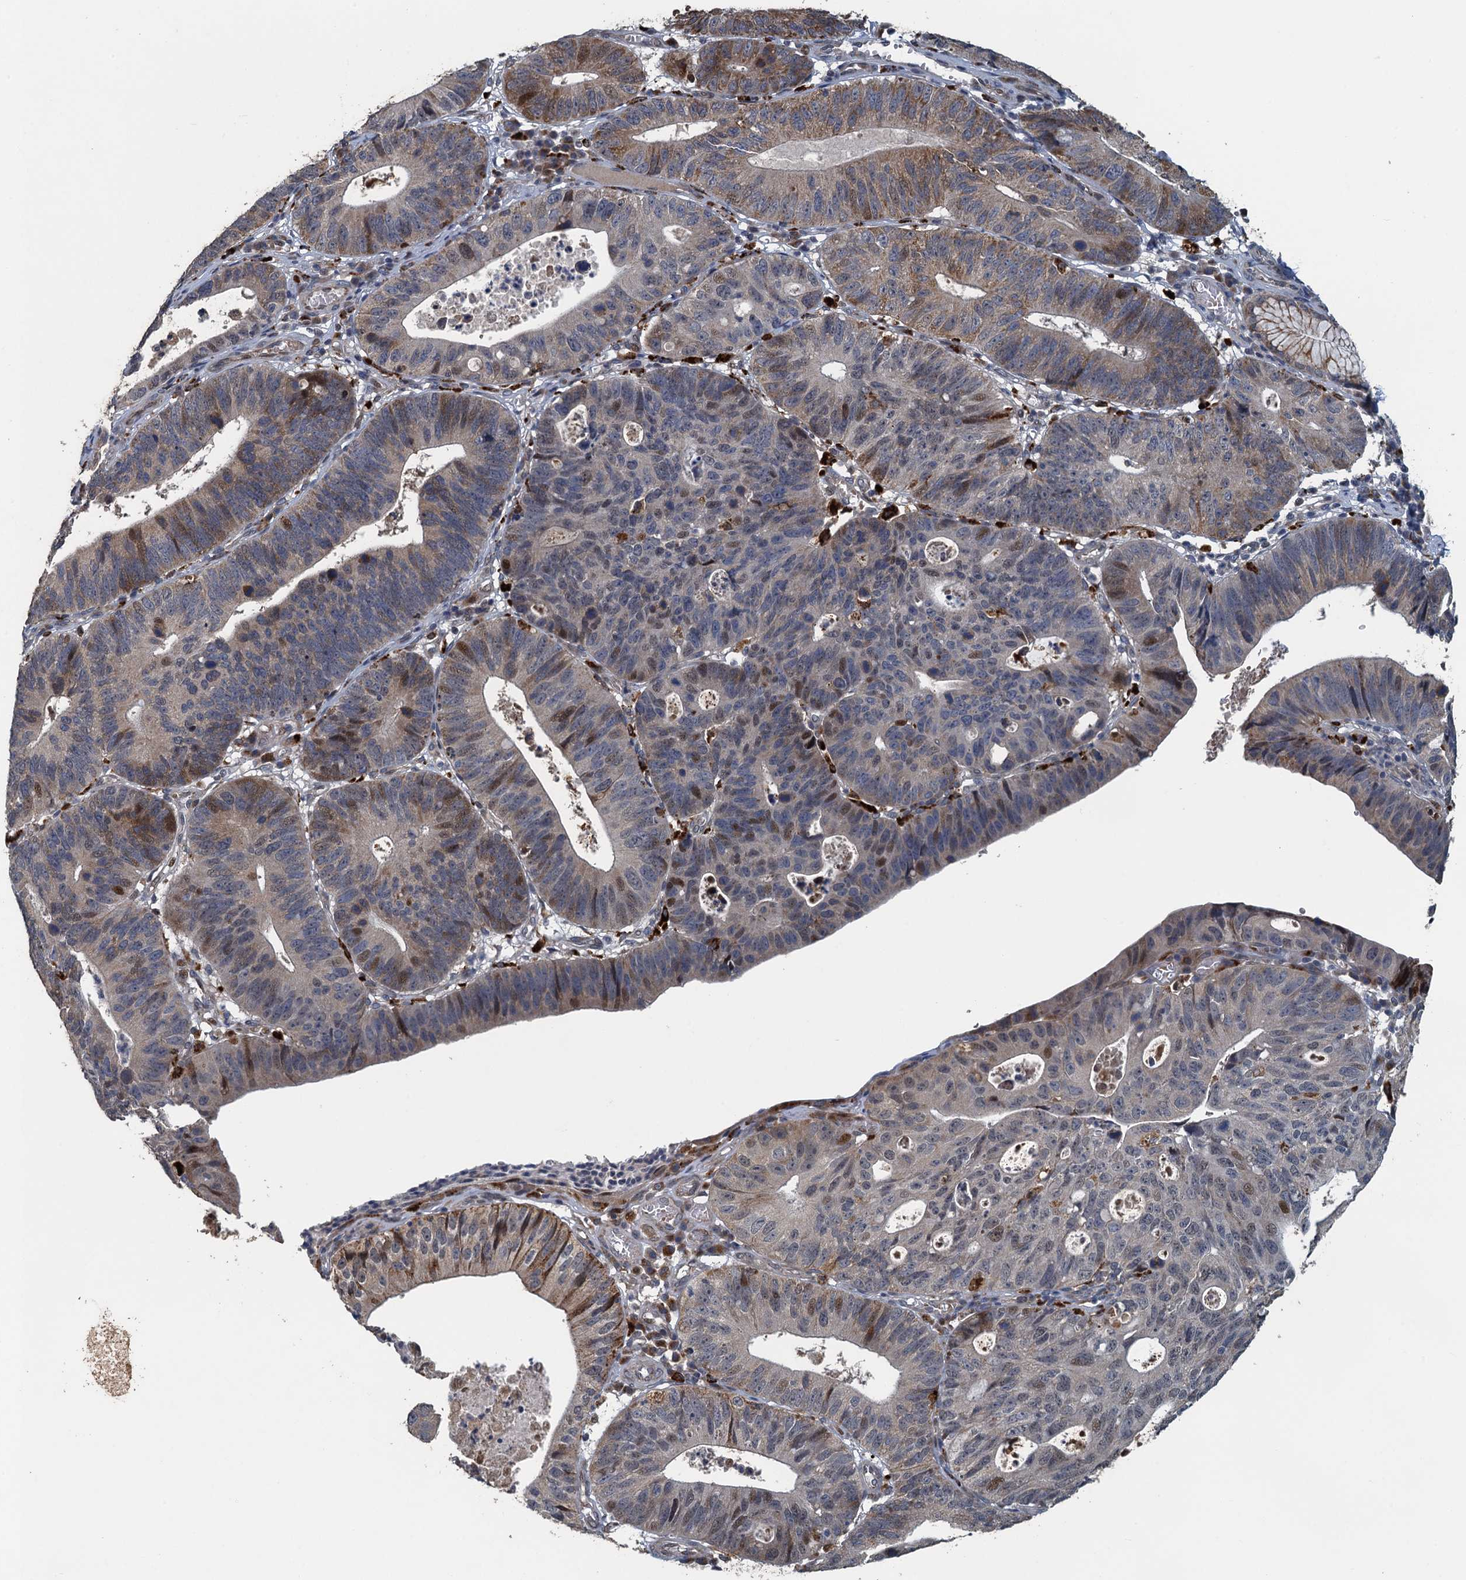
{"staining": {"intensity": "moderate", "quantity": "<25%", "location": "cytoplasmic/membranous,nuclear"}, "tissue": "stomach cancer", "cell_type": "Tumor cells", "image_type": "cancer", "snomed": [{"axis": "morphology", "description": "Adenocarcinoma, NOS"}, {"axis": "topography", "description": "Stomach"}], "caption": "Human stomach cancer stained with a protein marker reveals moderate staining in tumor cells.", "gene": "AGRN", "patient": {"sex": "male", "age": 59}}